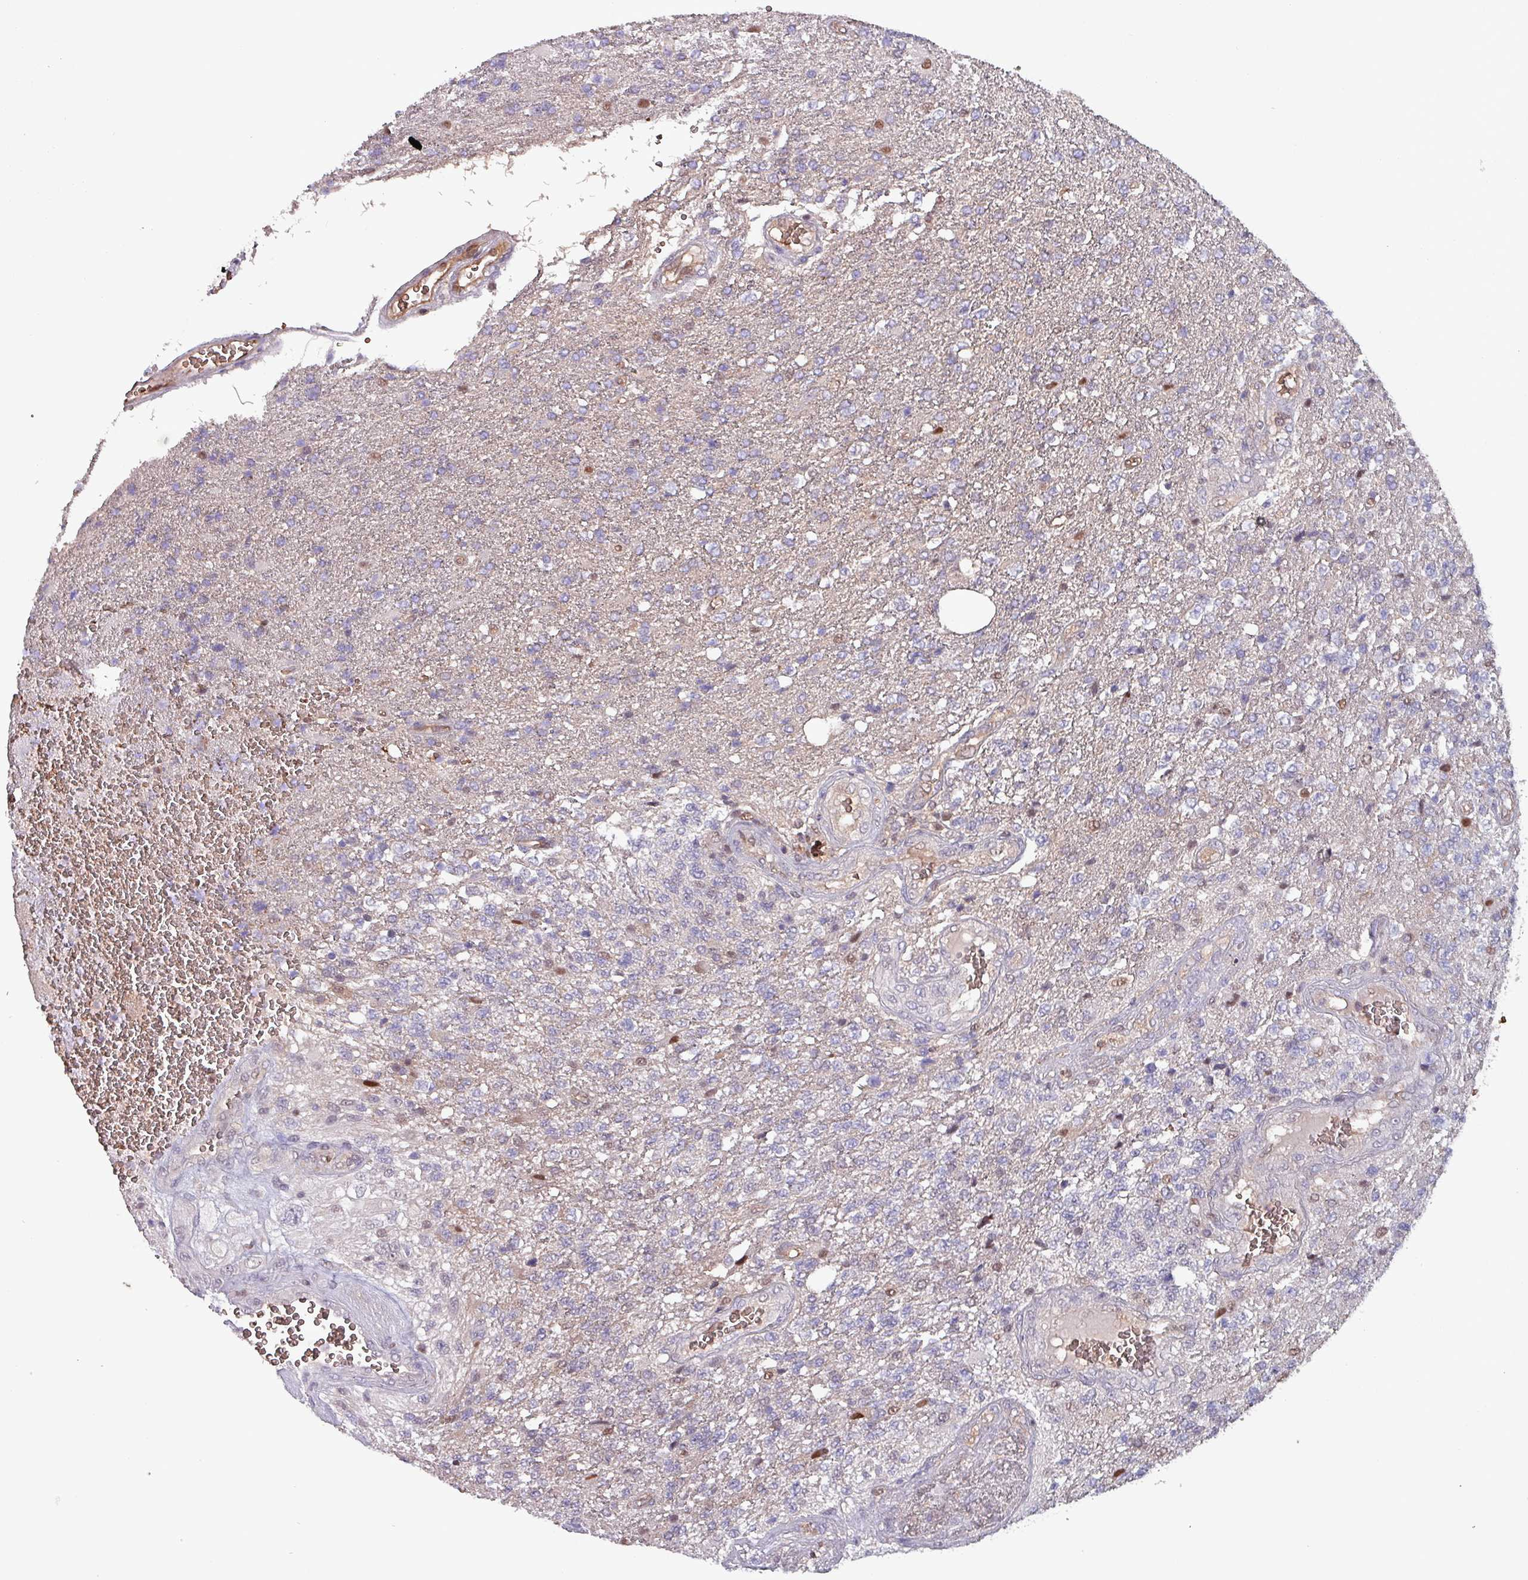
{"staining": {"intensity": "negative", "quantity": "none", "location": "none"}, "tissue": "glioma", "cell_type": "Tumor cells", "image_type": "cancer", "snomed": [{"axis": "morphology", "description": "Glioma, malignant, High grade"}, {"axis": "topography", "description": "Brain"}], "caption": "Immunohistochemistry image of human high-grade glioma (malignant) stained for a protein (brown), which reveals no expression in tumor cells. The staining is performed using DAB (3,3'-diaminobenzidine) brown chromogen with nuclei counter-stained in using hematoxylin.", "gene": "PSMB8", "patient": {"sex": "male", "age": 56}}